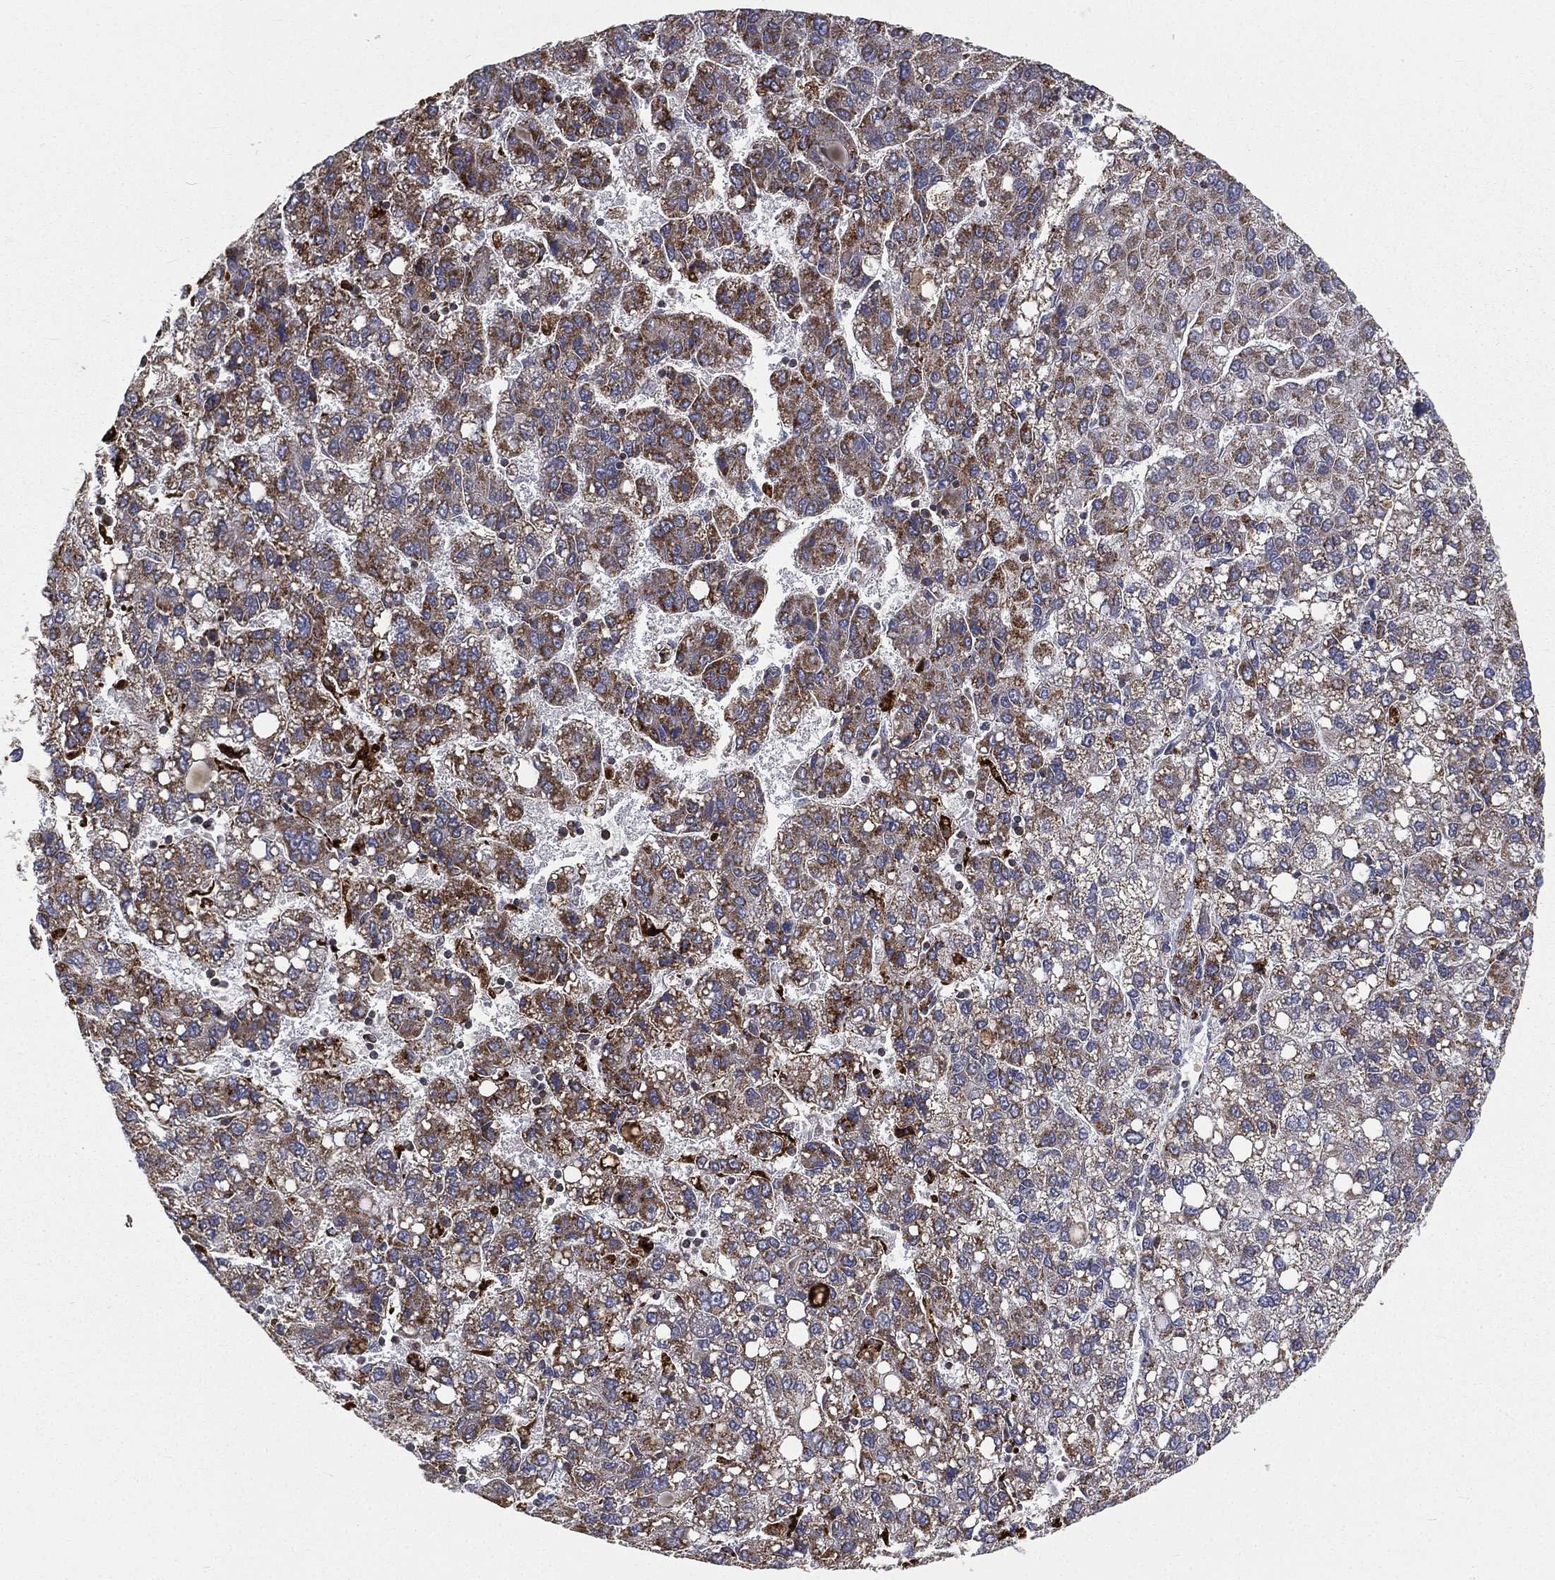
{"staining": {"intensity": "strong", "quantity": "25%-75%", "location": "cytoplasmic/membranous"}, "tissue": "liver cancer", "cell_type": "Tumor cells", "image_type": "cancer", "snomed": [{"axis": "morphology", "description": "Carcinoma, Hepatocellular, NOS"}, {"axis": "topography", "description": "Liver"}], "caption": "High-power microscopy captured an IHC photomicrograph of liver hepatocellular carcinoma, revealing strong cytoplasmic/membranous expression in about 25%-75% of tumor cells. The protein of interest is shown in brown color, while the nuclei are stained blue.", "gene": "RIN3", "patient": {"sex": "female", "age": 82}}